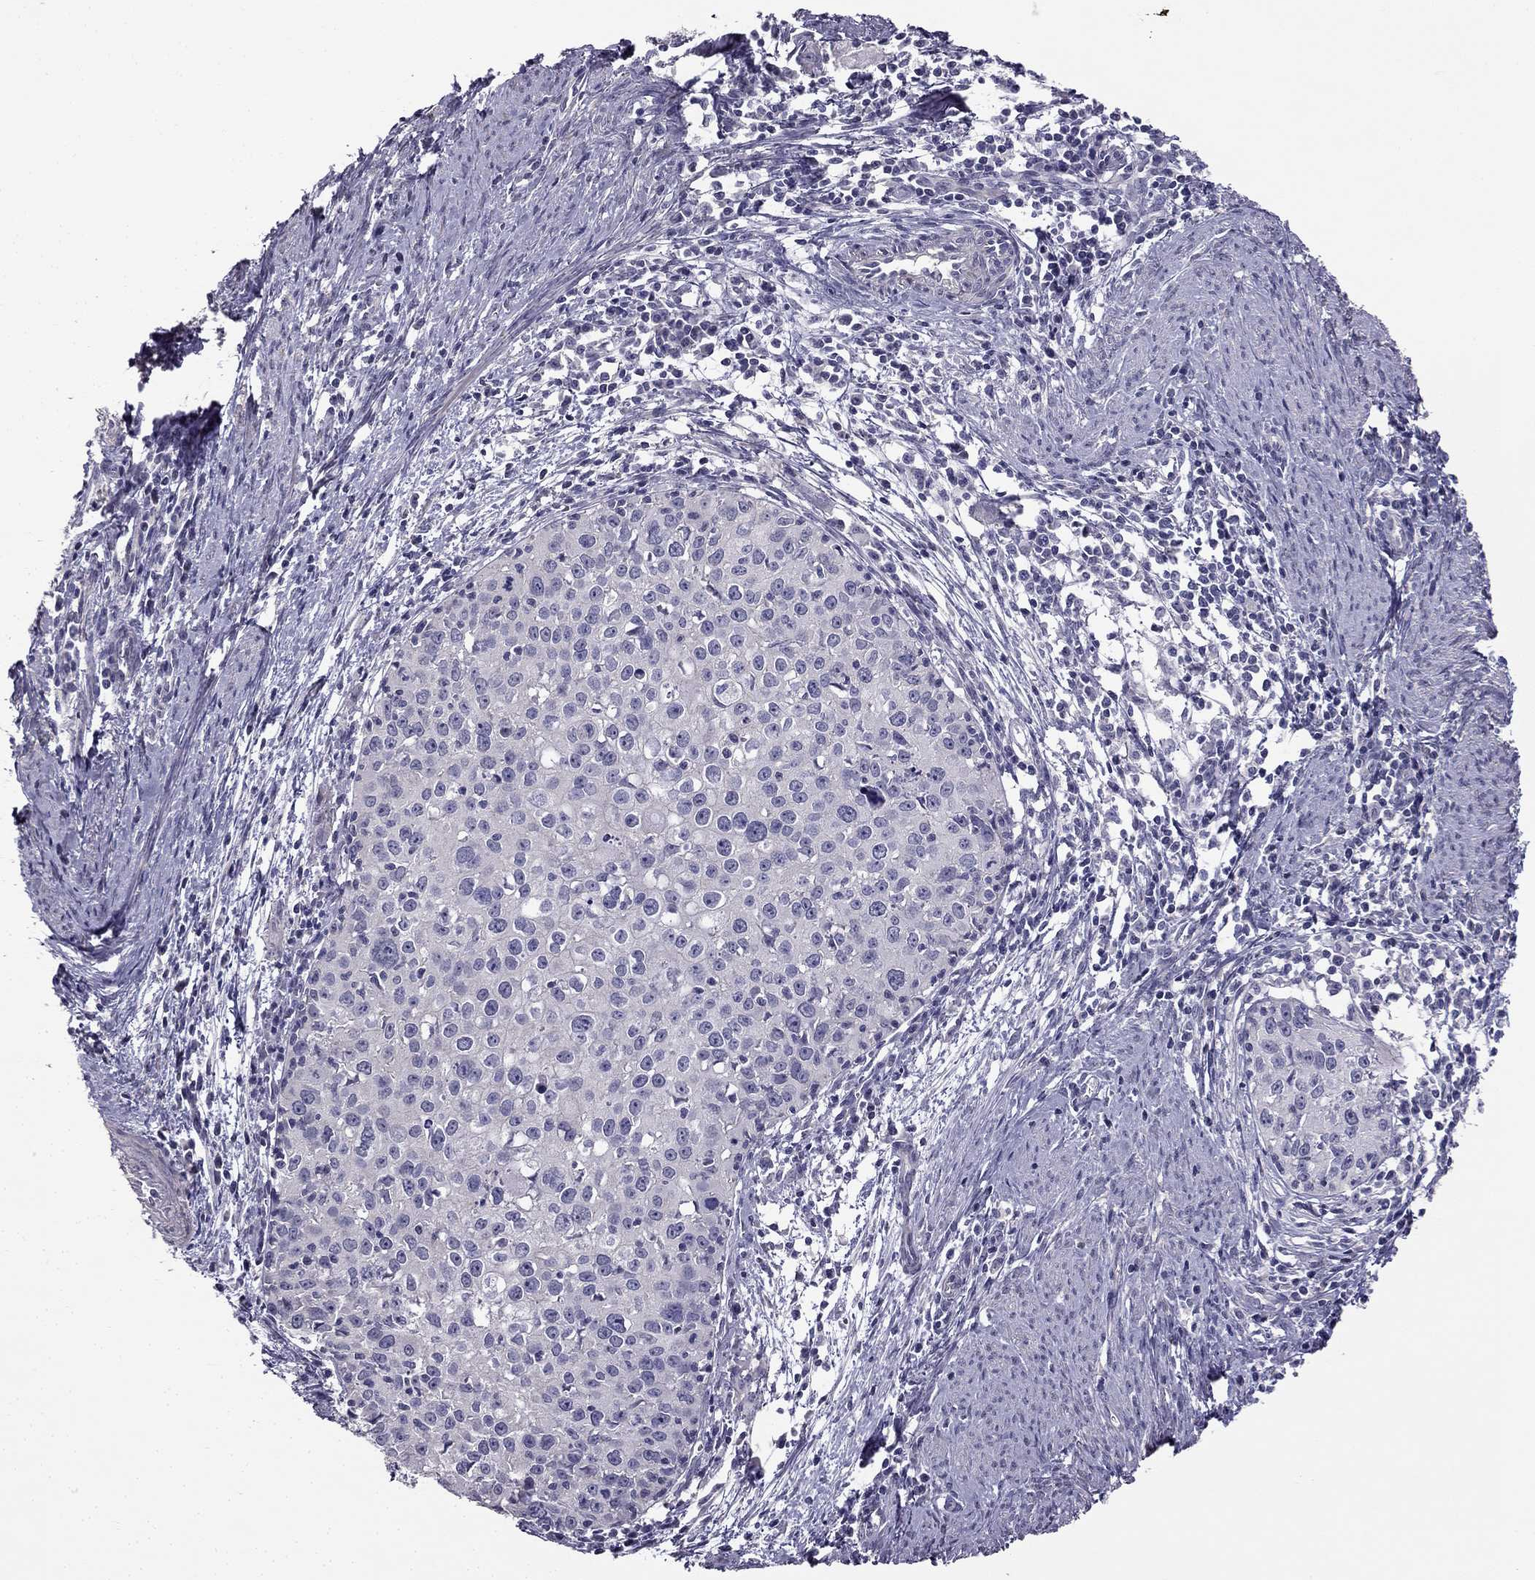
{"staining": {"intensity": "negative", "quantity": "none", "location": "none"}, "tissue": "cervical cancer", "cell_type": "Tumor cells", "image_type": "cancer", "snomed": [{"axis": "morphology", "description": "Squamous cell carcinoma, NOS"}, {"axis": "topography", "description": "Cervix"}], "caption": "DAB immunohistochemical staining of cervical squamous cell carcinoma exhibits no significant staining in tumor cells.", "gene": "HSFX1", "patient": {"sex": "female", "age": 40}}